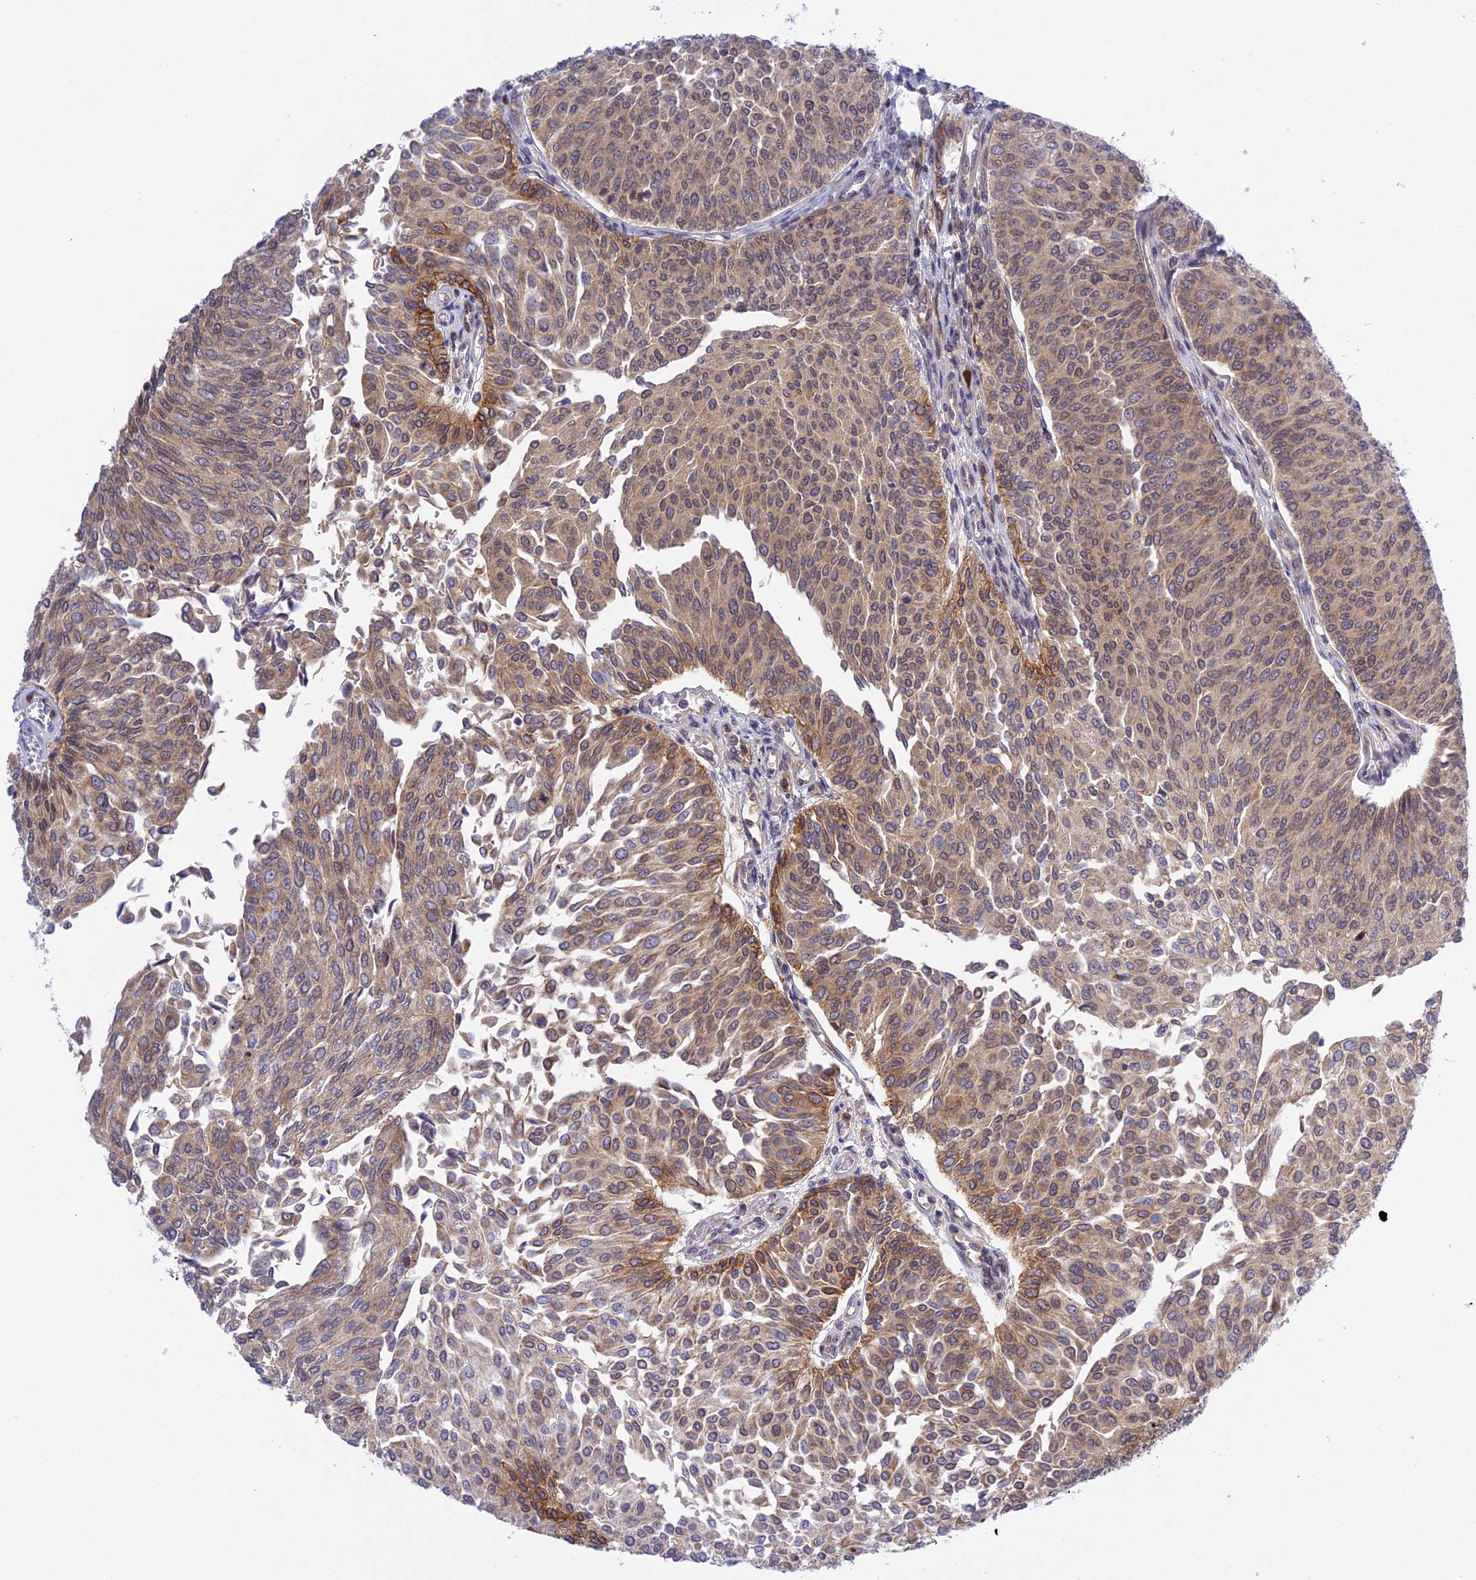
{"staining": {"intensity": "moderate", "quantity": "25%-75%", "location": "cytoplasmic/membranous,nuclear"}, "tissue": "urothelial cancer", "cell_type": "Tumor cells", "image_type": "cancer", "snomed": [{"axis": "morphology", "description": "Urothelial carcinoma, High grade"}, {"axis": "topography", "description": "Urinary bladder"}], "caption": "Immunohistochemistry histopathology image of urothelial carcinoma (high-grade) stained for a protein (brown), which demonstrates medium levels of moderate cytoplasmic/membranous and nuclear staining in about 25%-75% of tumor cells.", "gene": "TCEA1", "patient": {"sex": "female", "age": 79}}